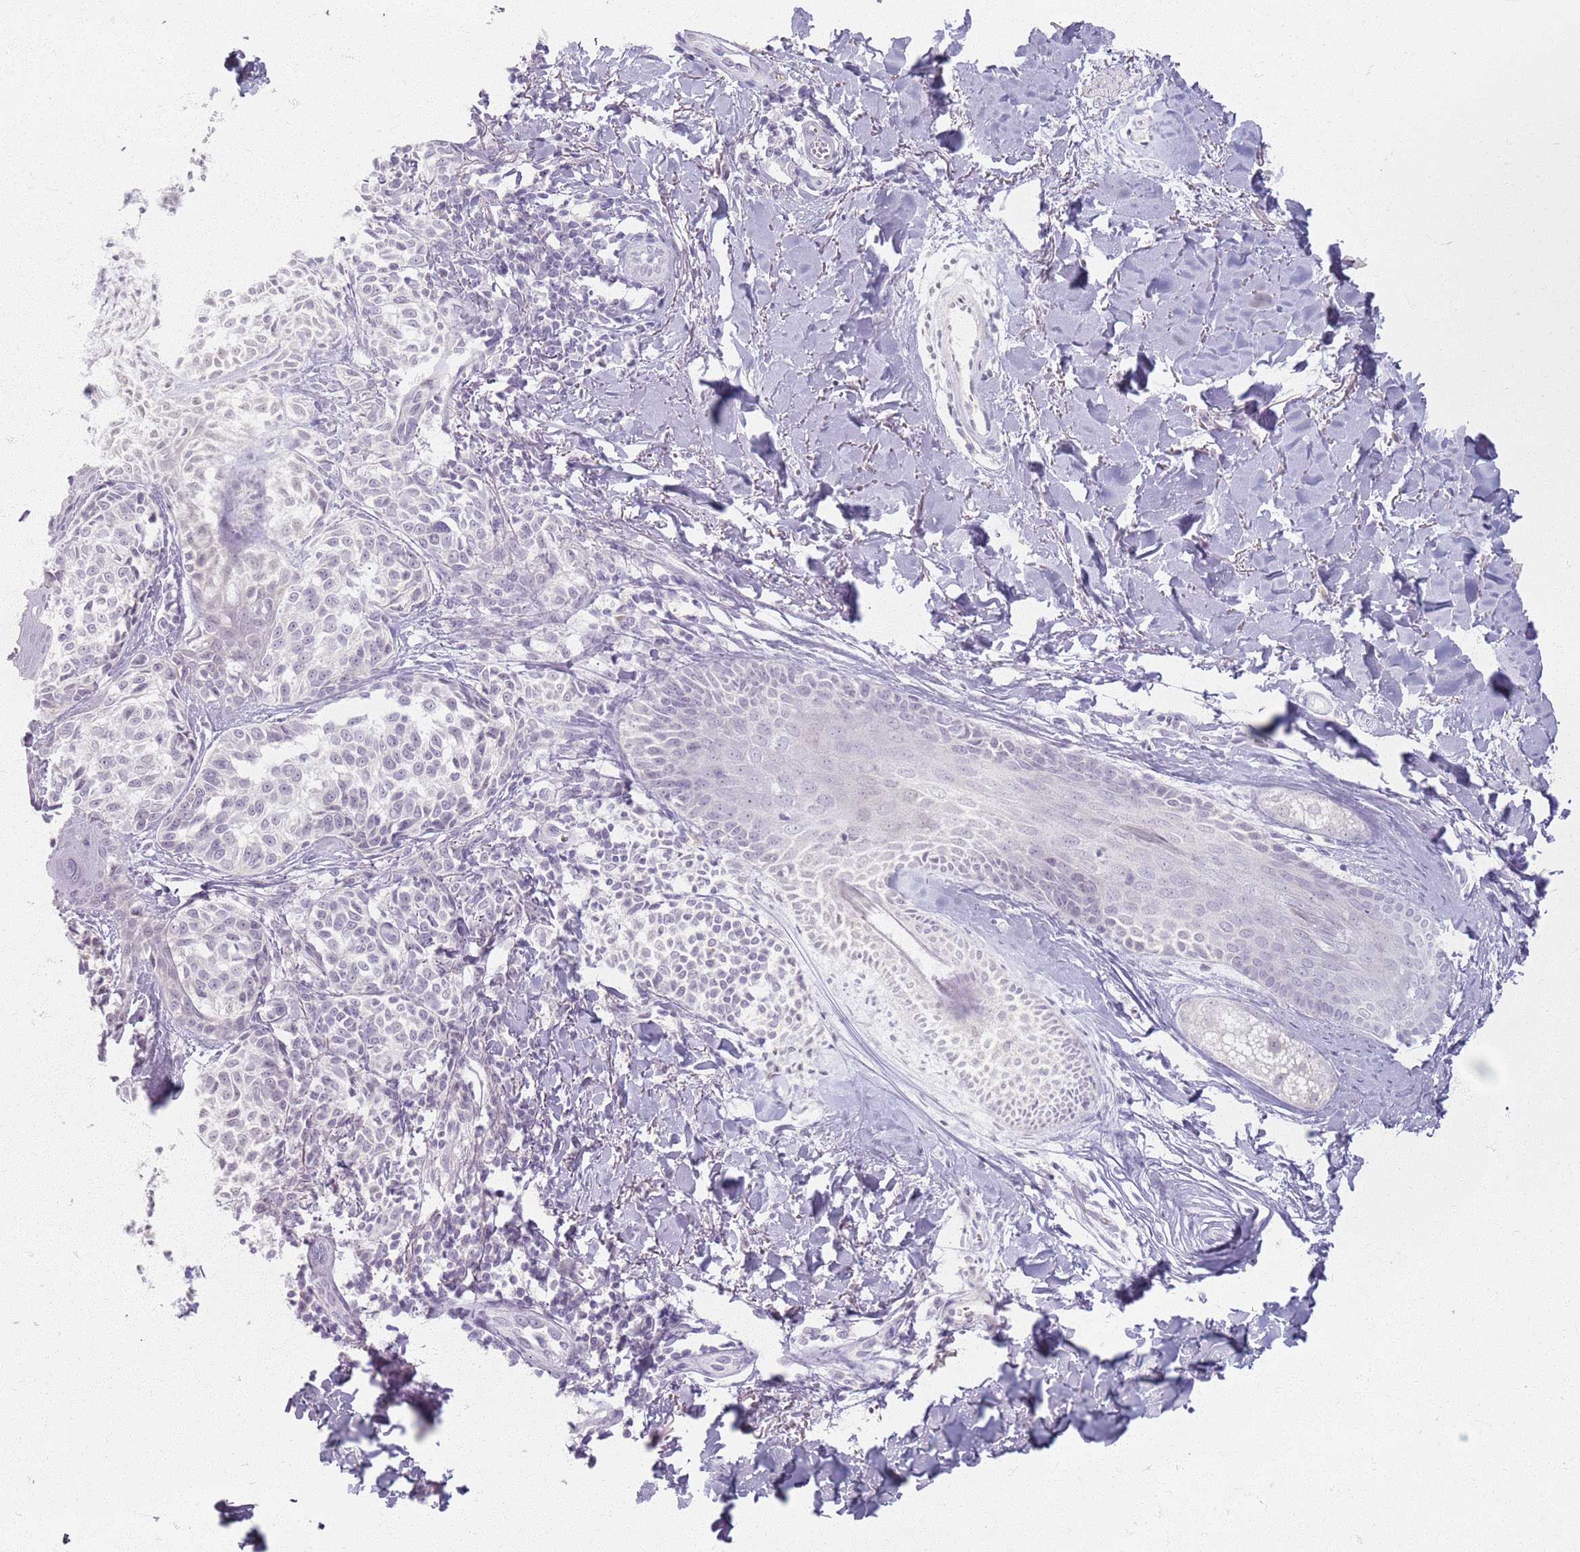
{"staining": {"intensity": "negative", "quantity": "none", "location": "none"}, "tissue": "melanoma", "cell_type": "Tumor cells", "image_type": "cancer", "snomed": [{"axis": "morphology", "description": "Malignant melanoma, NOS"}, {"axis": "topography", "description": "Skin of upper extremity"}], "caption": "This is a image of immunohistochemistry staining of malignant melanoma, which shows no positivity in tumor cells.", "gene": "CRIPT", "patient": {"sex": "male", "age": 40}}